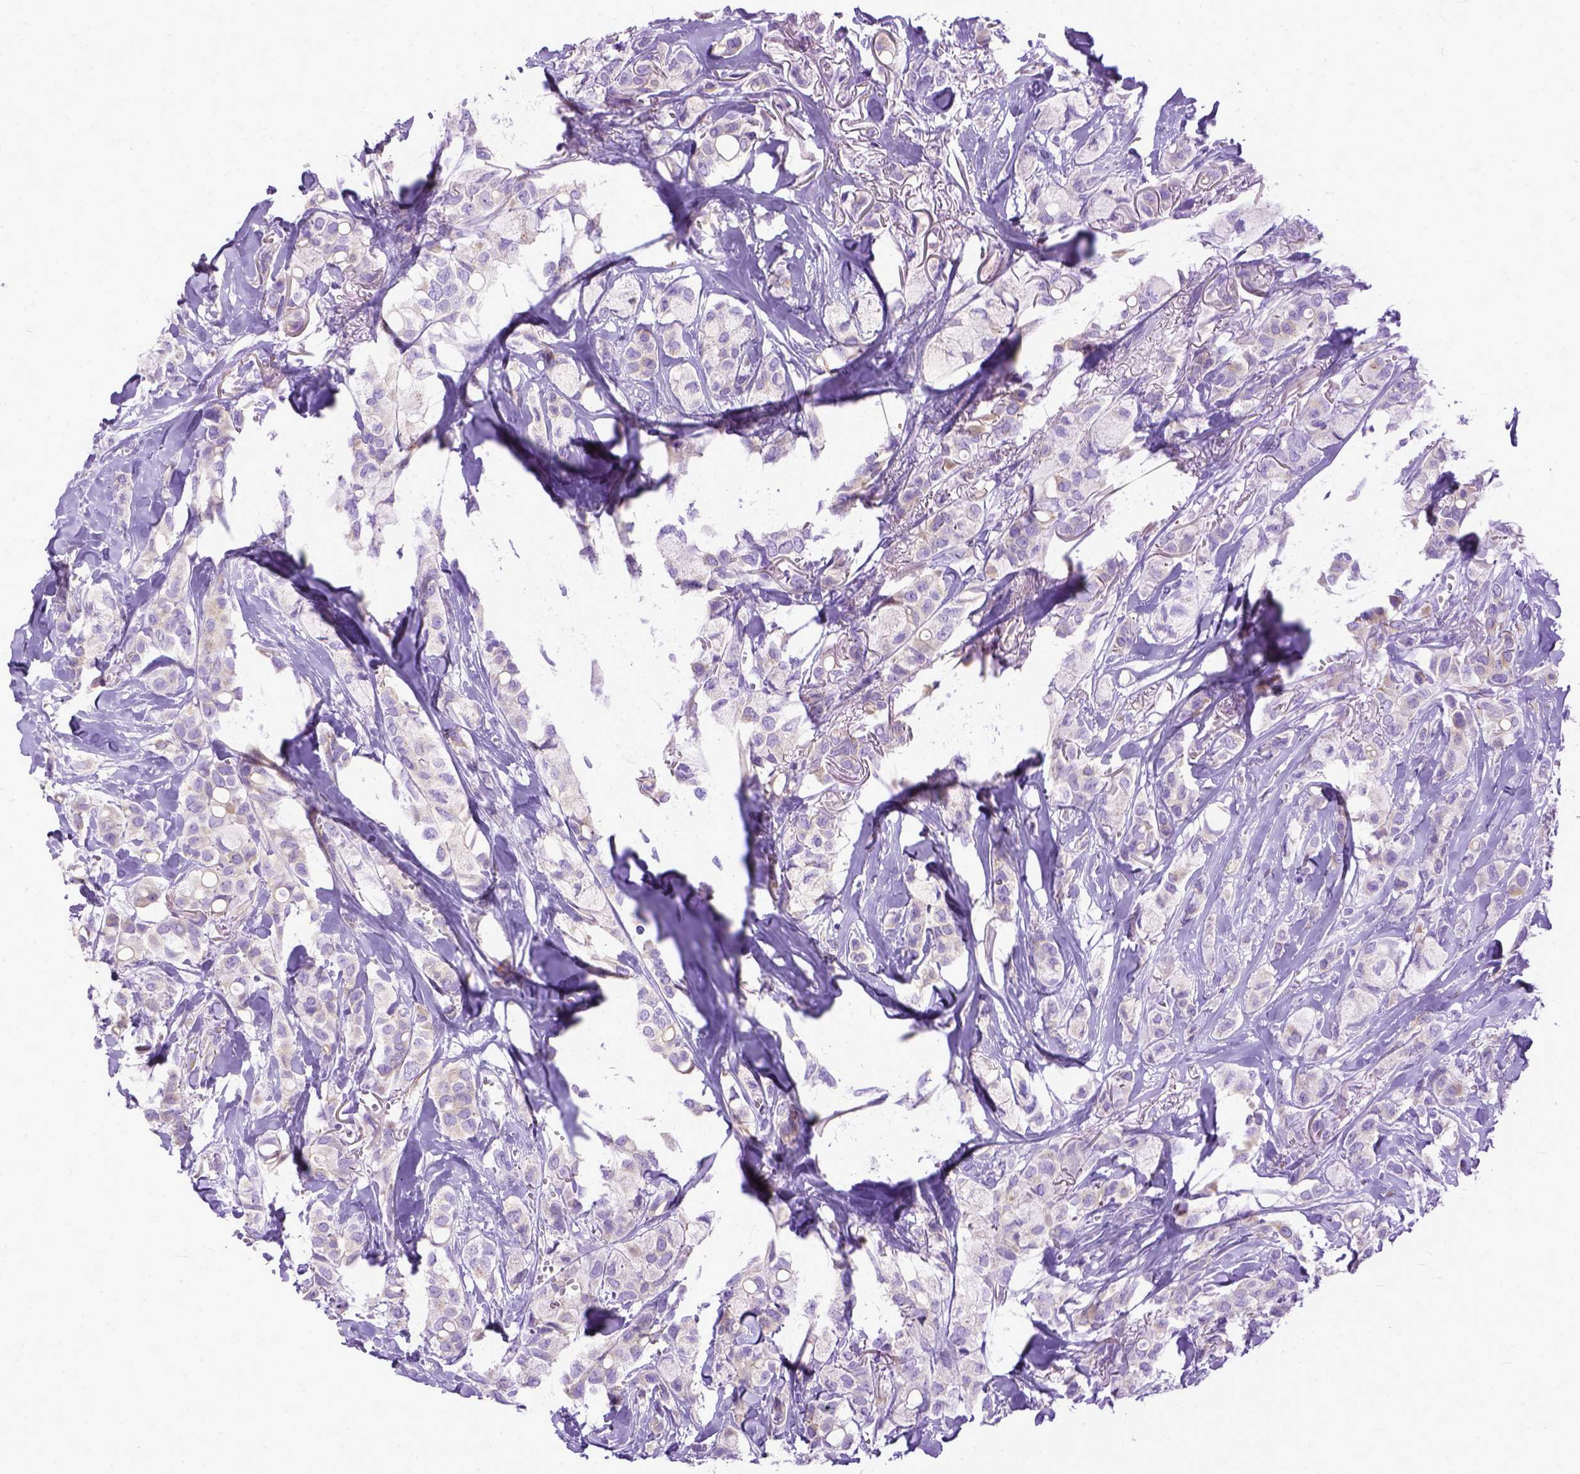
{"staining": {"intensity": "negative", "quantity": "none", "location": "none"}, "tissue": "breast cancer", "cell_type": "Tumor cells", "image_type": "cancer", "snomed": [{"axis": "morphology", "description": "Duct carcinoma"}, {"axis": "topography", "description": "Breast"}], "caption": "Immunohistochemical staining of human breast cancer exhibits no significant positivity in tumor cells. The staining is performed using DAB (3,3'-diaminobenzidine) brown chromogen with nuclei counter-stained in using hematoxylin.", "gene": "PPL", "patient": {"sex": "female", "age": 85}}